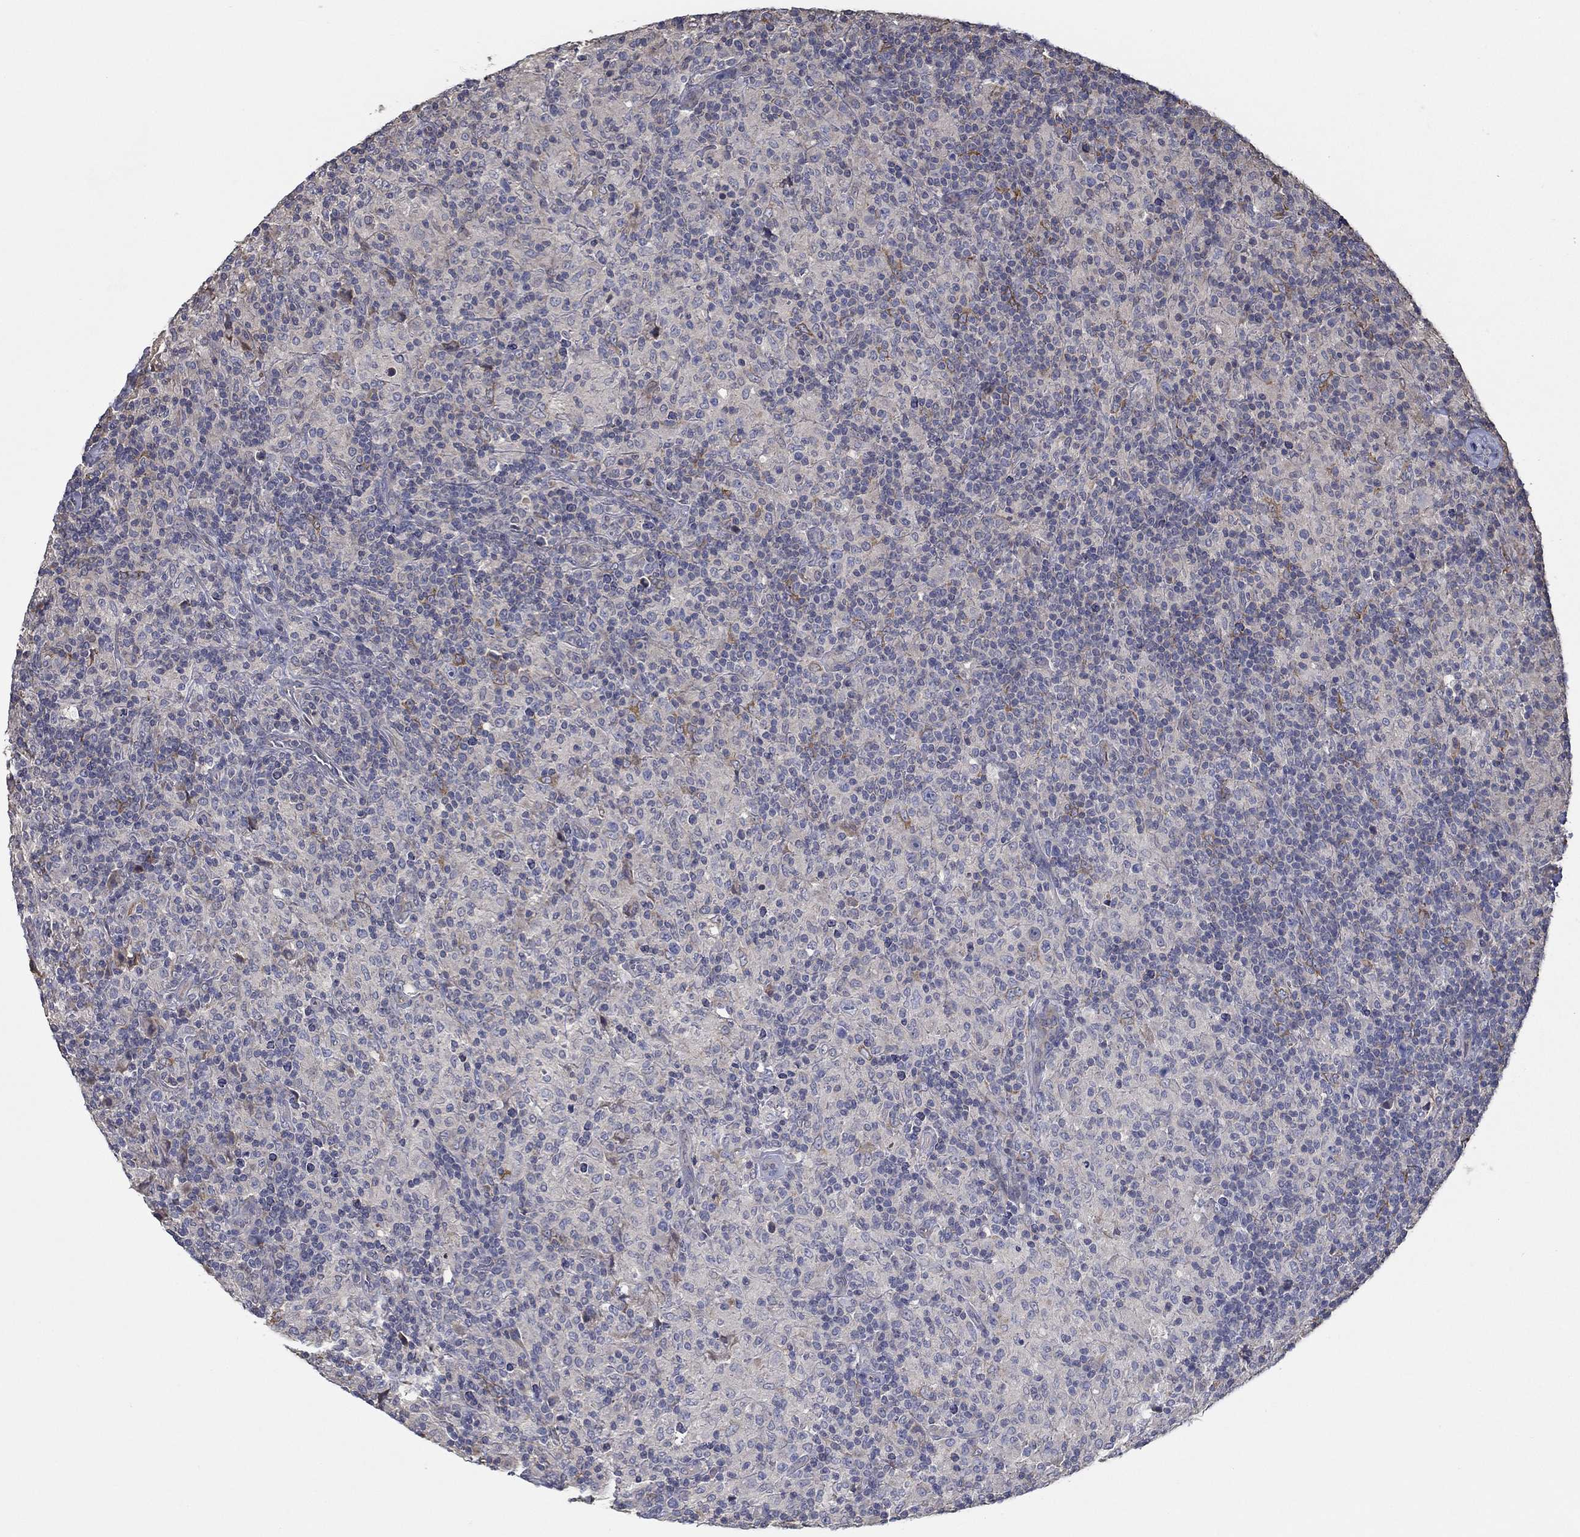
{"staining": {"intensity": "negative", "quantity": "none", "location": "none"}, "tissue": "lymphoma", "cell_type": "Tumor cells", "image_type": "cancer", "snomed": [{"axis": "morphology", "description": "Hodgkin's disease, NOS"}, {"axis": "topography", "description": "Lymph node"}], "caption": "High magnification brightfield microscopy of lymphoma stained with DAB (3,3'-diaminobenzidine) (brown) and counterstained with hematoxylin (blue): tumor cells show no significant positivity.", "gene": "IL10", "patient": {"sex": "male", "age": 70}}